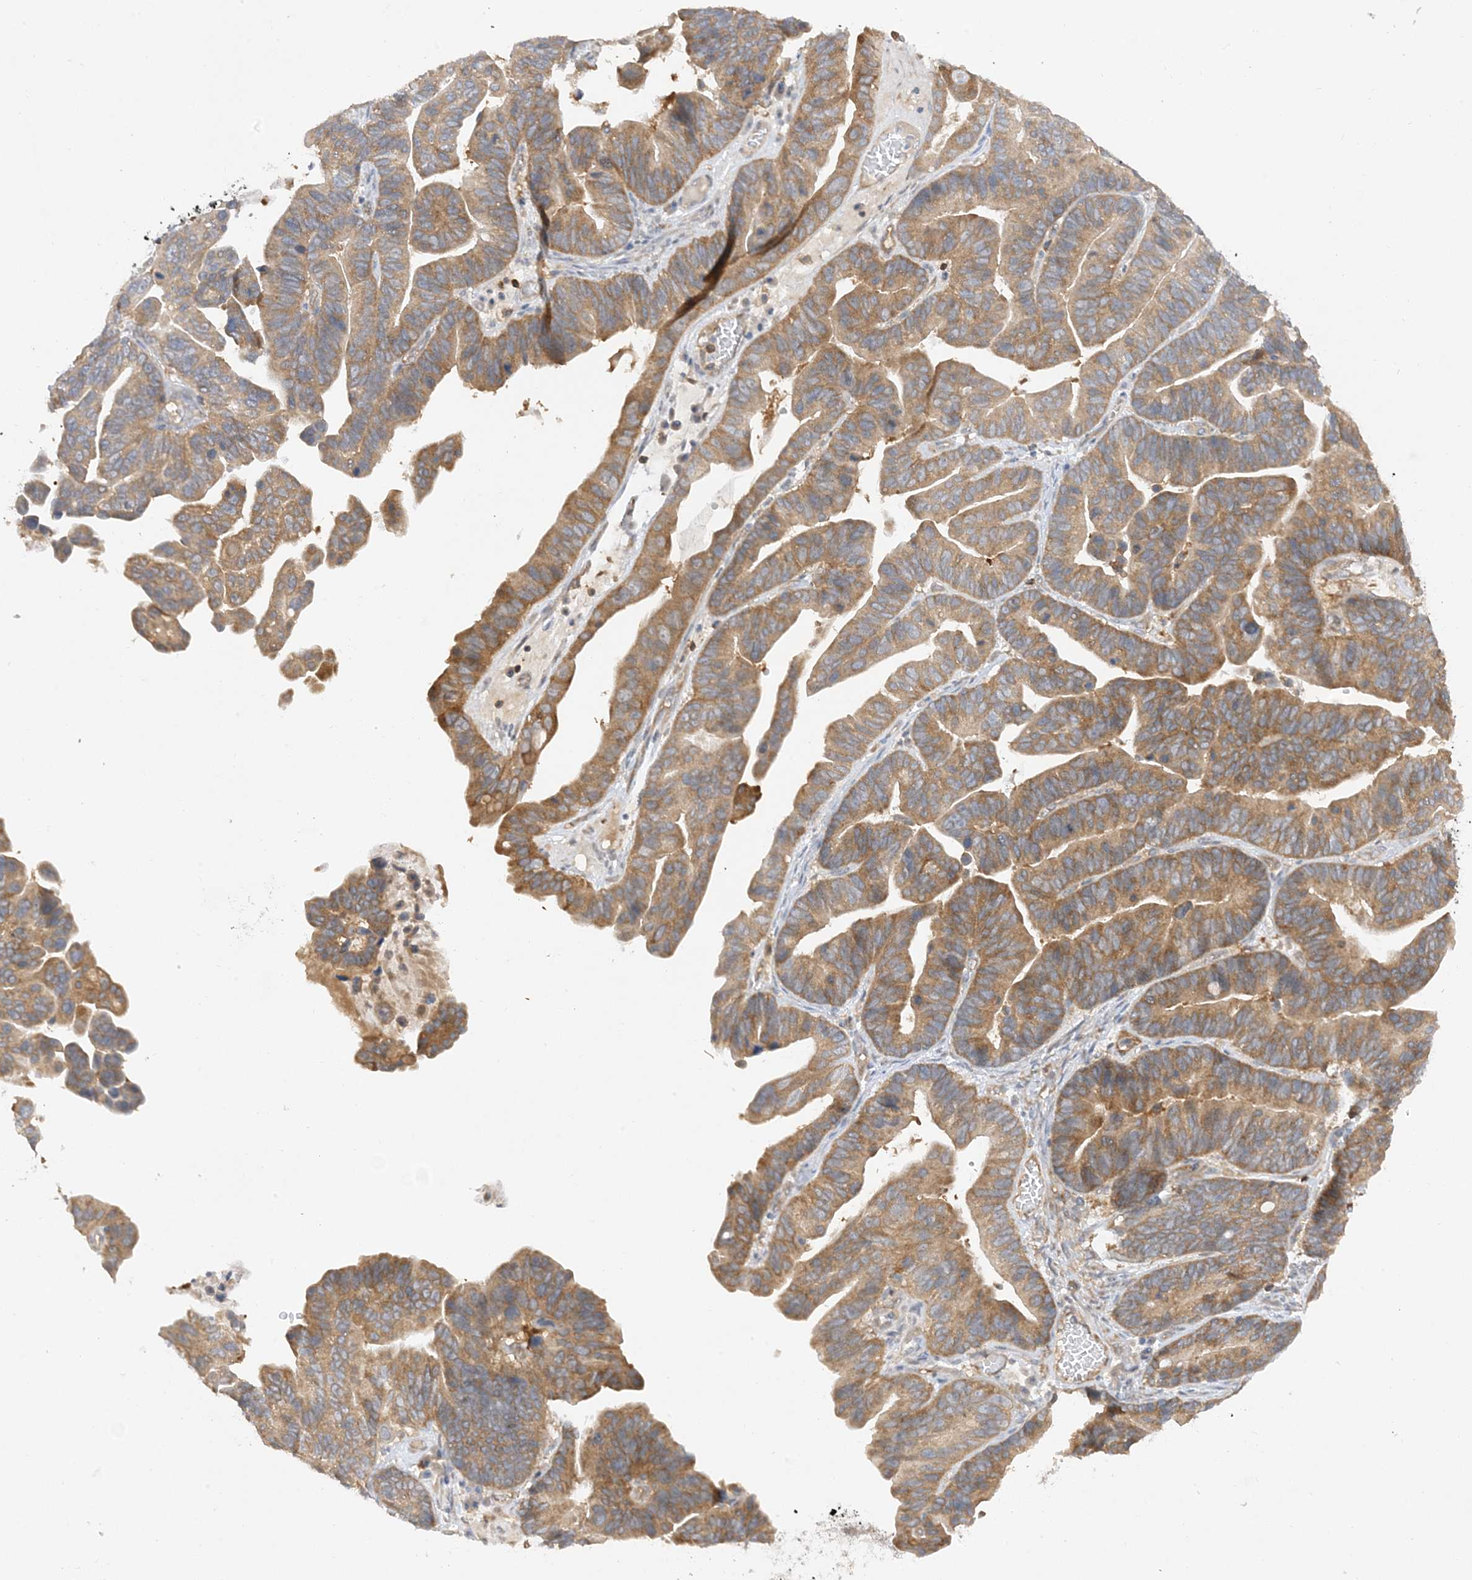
{"staining": {"intensity": "moderate", "quantity": ">75%", "location": "cytoplasmic/membranous"}, "tissue": "ovarian cancer", "cell_type": "Tumor cells", "image_type": "cancer", "snomed": [{"axis": "morphology", "description": "Cystadenocarcinoma, serous, NOS"}, {"axis": "topography", "description": "Ovary"}], "caption": "A micrograph of ovarian cancer (serous cystadenocarcinoma) stained for a protein displays moderate cytoplasmic/membranous brown staining in tumor cells.", "gene": "PHACTR2", "patient": {"sex": "female", "age": 56}}